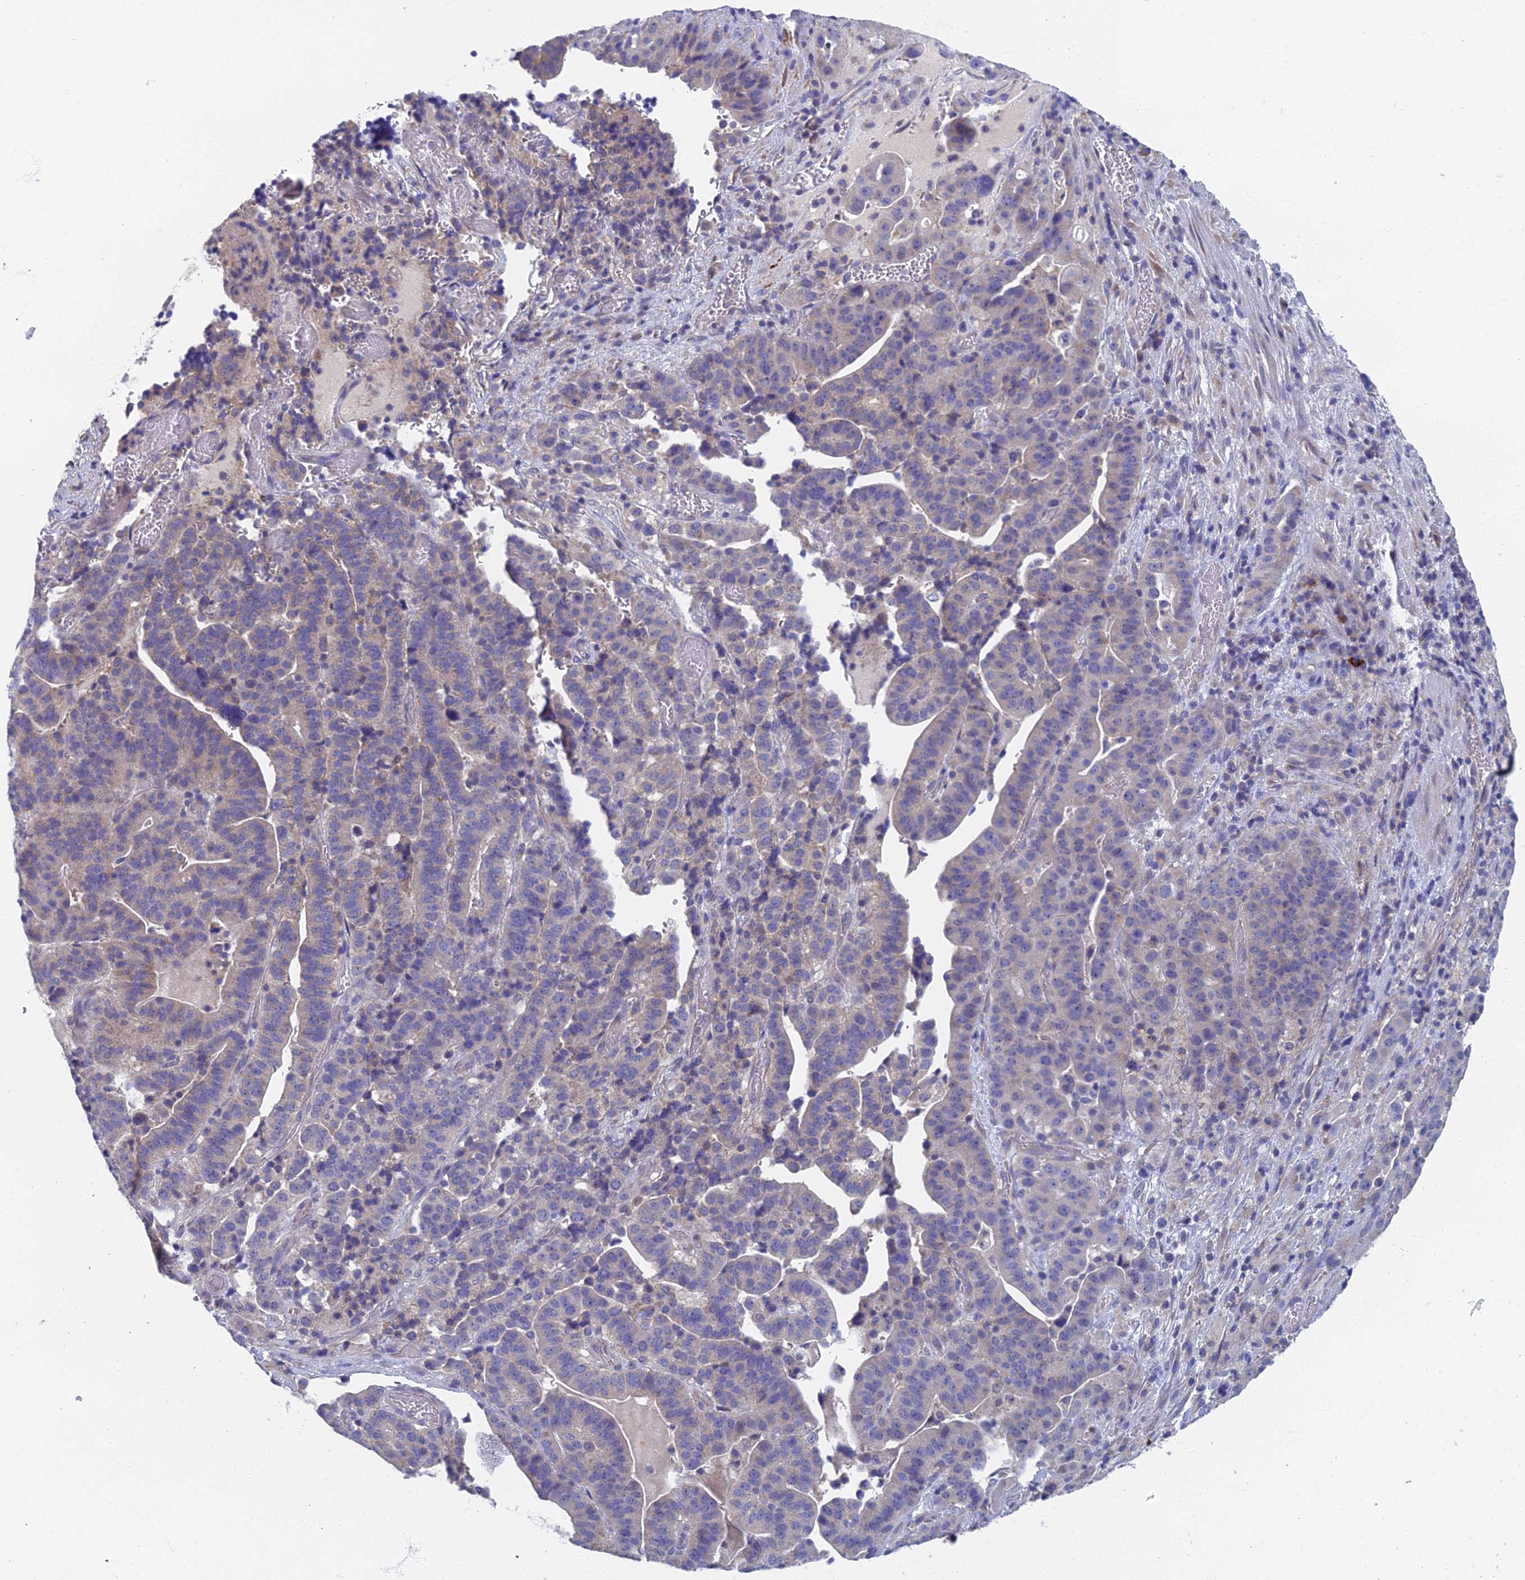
{"staining": {"intensity": "weak", "quantity": "<25%", "location": "cytoplasmic/membranous"}, "tissue": "stomach cancer", "cell_type": "Tumor cells", "image_type": "cancer", "snomed": [{"axis": "morphology", "description": "Adenocarcinoma, NOS"}, {"axis": "topography", "description": "Stomach"}], "caption": "Immunohistochemistry histopathology image of neoplastic tissue: human adenocarcinoma (stomach) stained with DAB (3,3'-diaminobenzidine) displays no significant protein expression in tumor cells.", "gene": "SPIN4", "patient": {"sex": "male", "age": 48}}